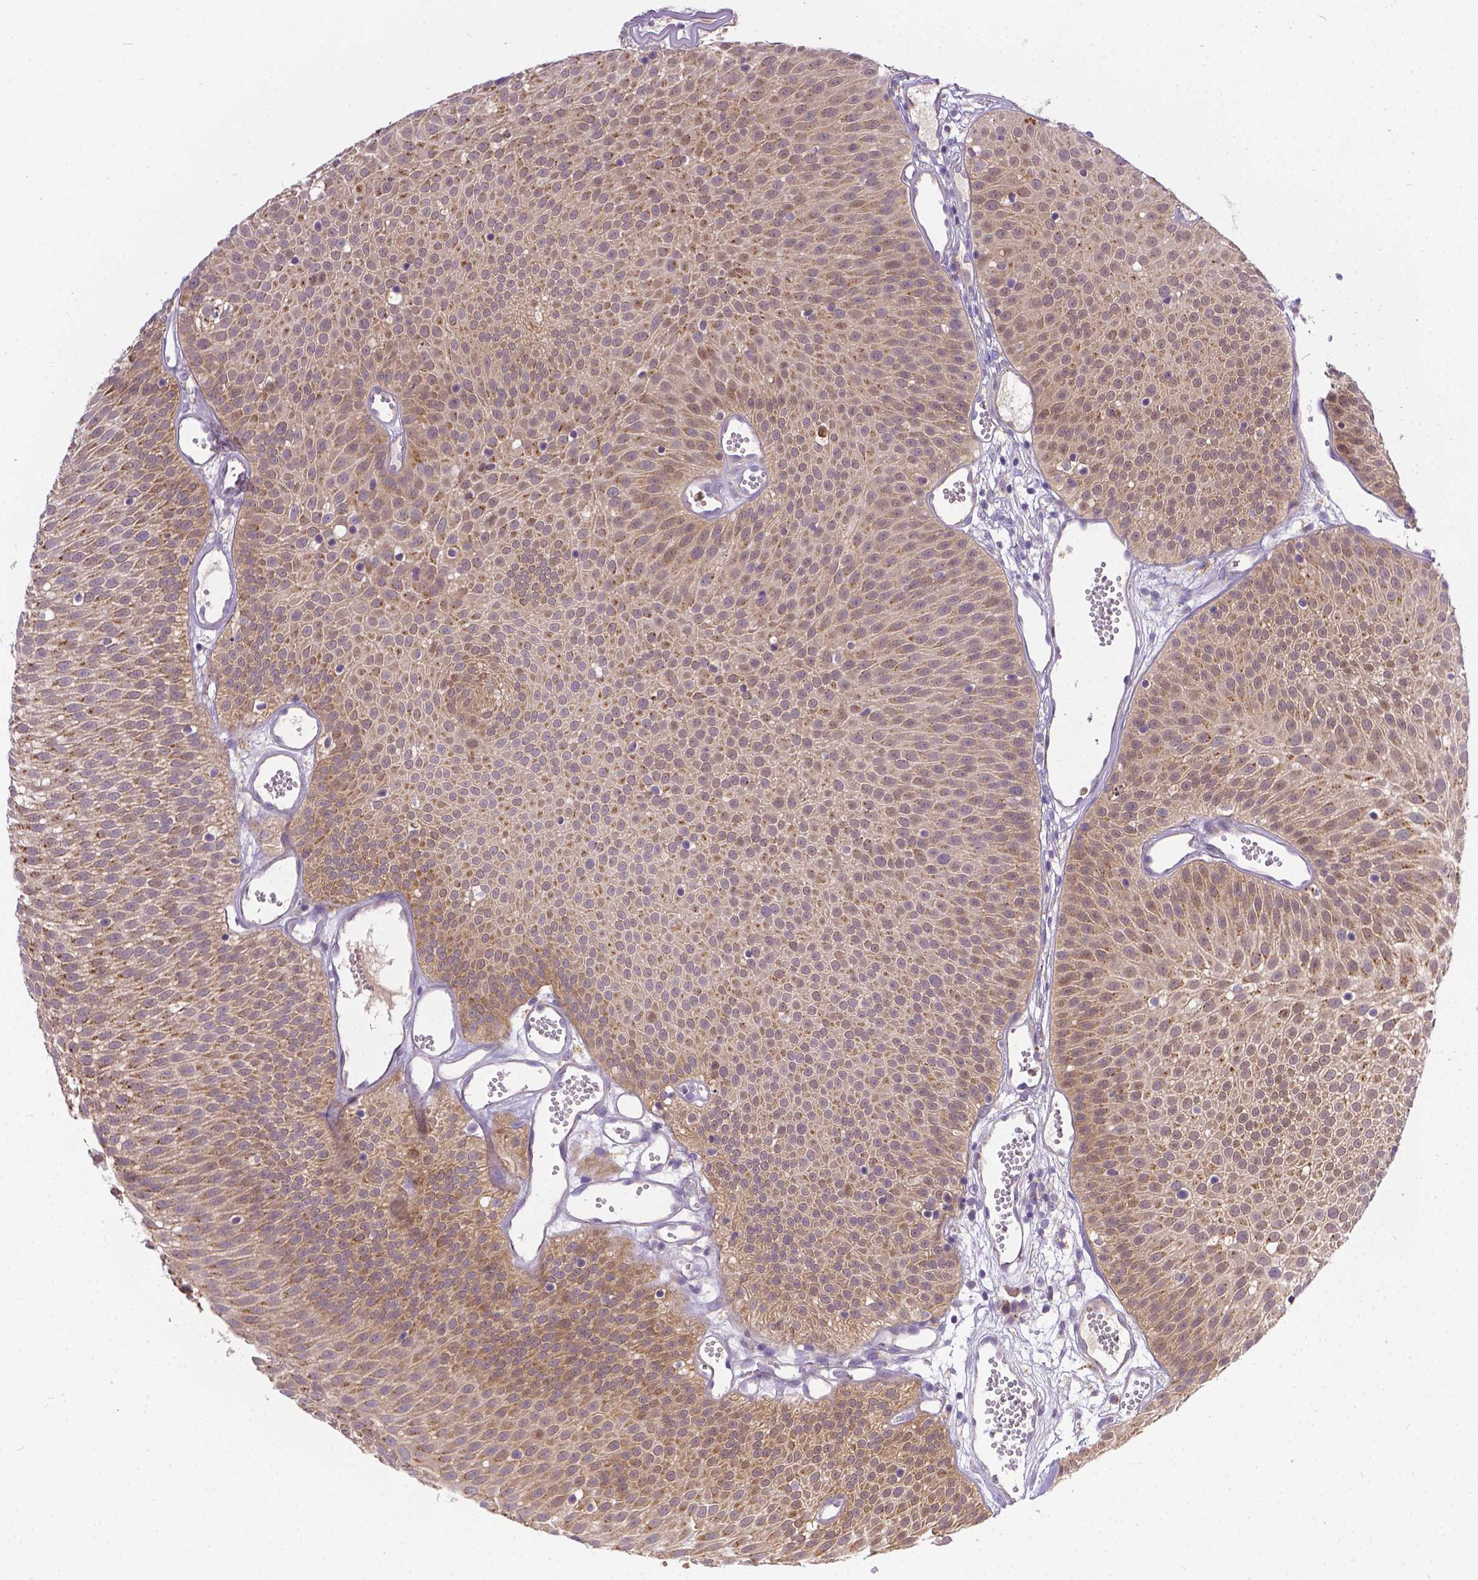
{"staining": {"intensity": "weak", "quantity": ">75%", "location": "cytoplasmic/membranous"}, "tissue": "urothelial cancer", "cell_type": "Tumor cells", "image_type": "cancer", "snomed": [{"axis": "morphology", "description": "Urothelial carcinoma, Low grade"}, {"axis": "topography", "description": "Urinary bladder"}], "caption": "This photomicrograph demonstrates immunohistochemistry staining of human urothelial cancer, with low weak cytoplasmic/membranous staining in about >75% of tumor cells.", "gene": "TM4SF18", "patient": {"sex": "male", "age": 52}}